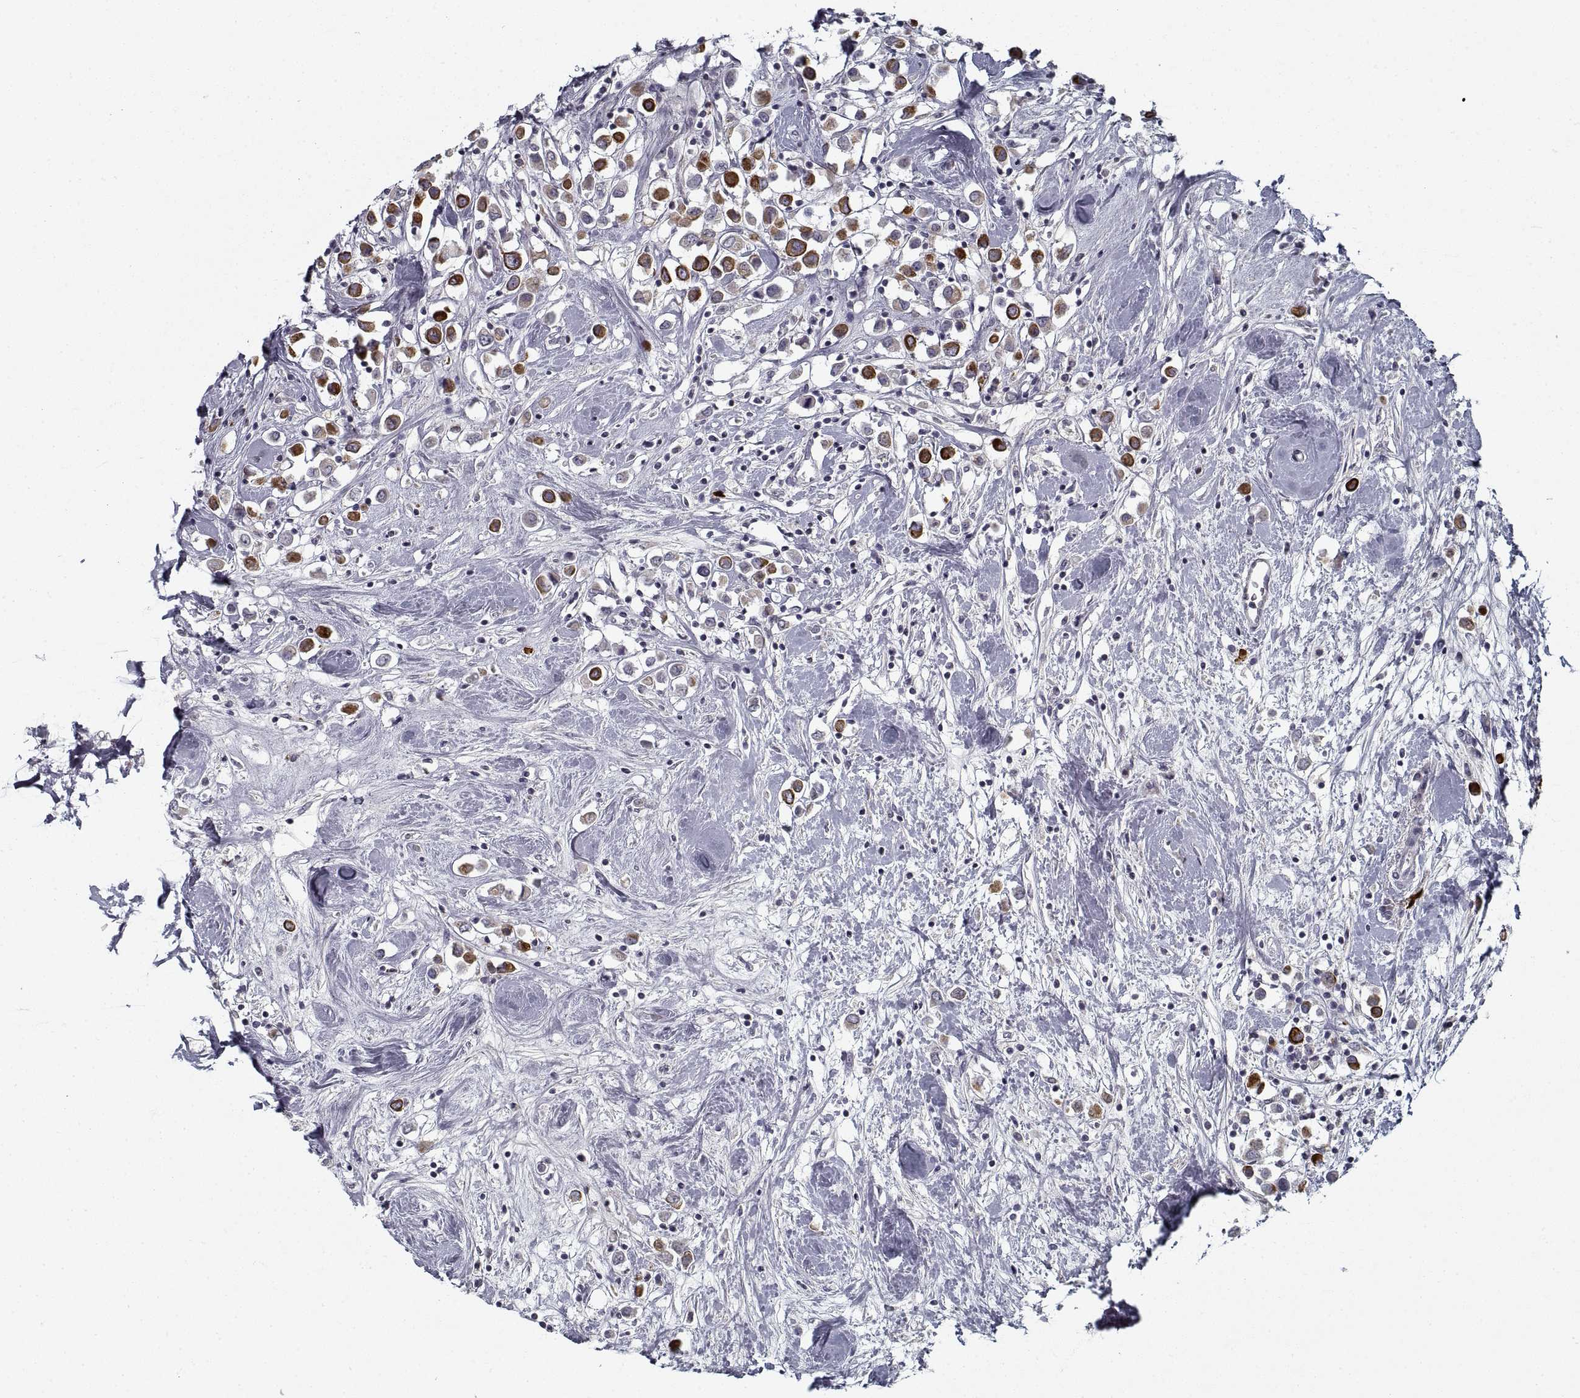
{"staining": {"intensity": "strong", "quantity": ">75%", "location": "cytoplasmic/membranous"}, "tissue": "breast cancer", "cell_type": "Tumor cells", "image_type": "cancer", "snomed": [{"axis": "morphology", "description": "Duct carcinoma"}, {"axis": "topography", "description": "Breast"}], "caption": "Protein expression analysis of breast invasive ductal carcinoma exhibits strong cytoplasmic/membranous staining in approximately >75% of tumor cells.", "gene": "GAD2", "patient": {"sex": "female", "age": 61}}